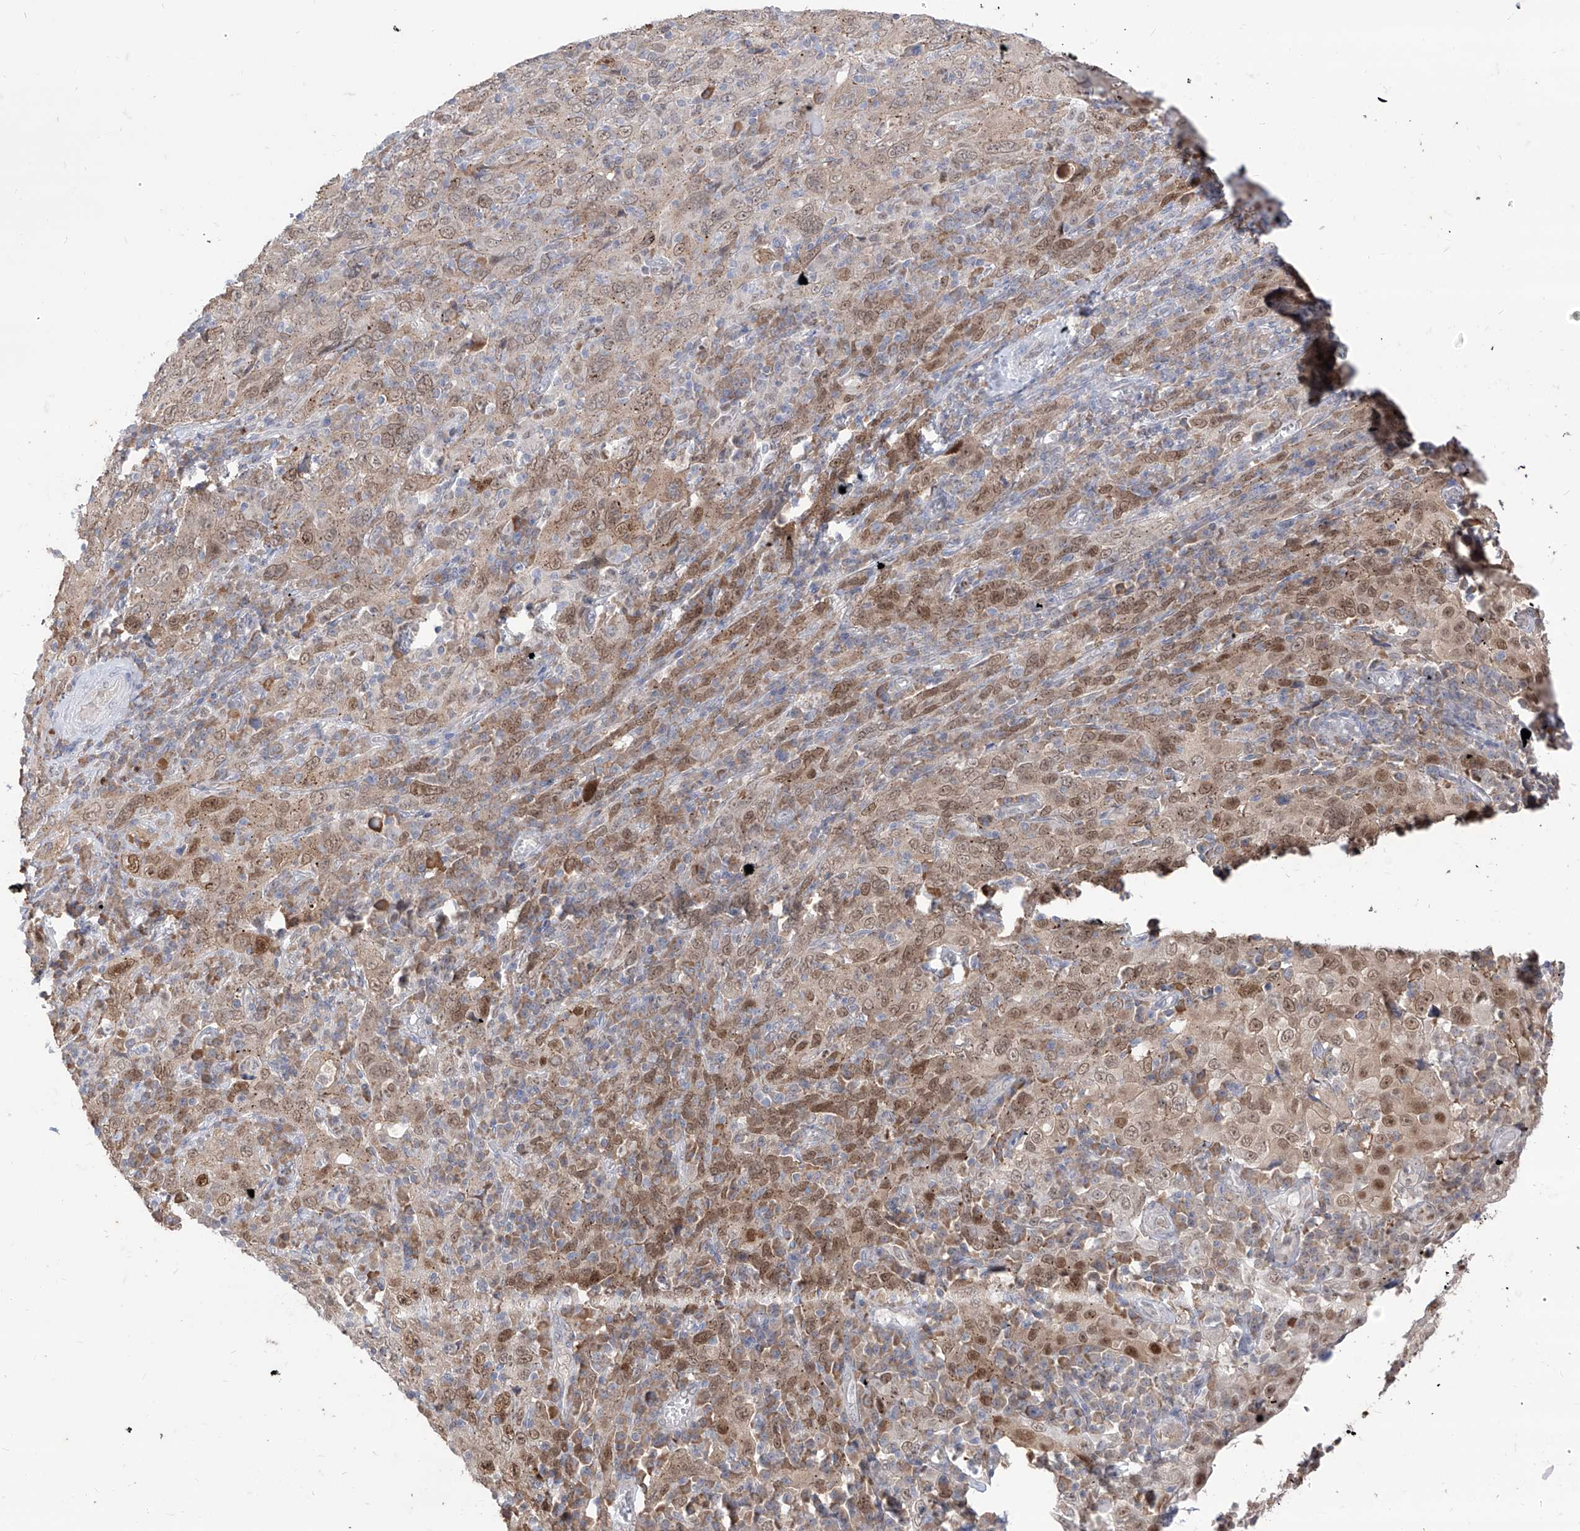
{"staining": {"intensity": "moderate", "quantity": ">75%", "location": "cytoplasmic/membranous,nuclear"}, "tissue": "cervical cancer", "cell_type": "Tumor cells", "image_type": "cancer", "snomed": [{"axis": "morphology", "description": "Squamous cell carcinoma, NOS"}, {"axis": "topography", "description": "Cervix"}], "caption": "Cervical cancer stained with DAB (3,3'-diaminobenzidine) immunohistochemistry (IHC) reveals medium levels of moderate cytoplasmic/membranous and nuclear positivity in about >75% of tumor cells. Nuclei are stained in blue.", "gene": "BROX", "patient": {"sex": "female", "age": 46}}